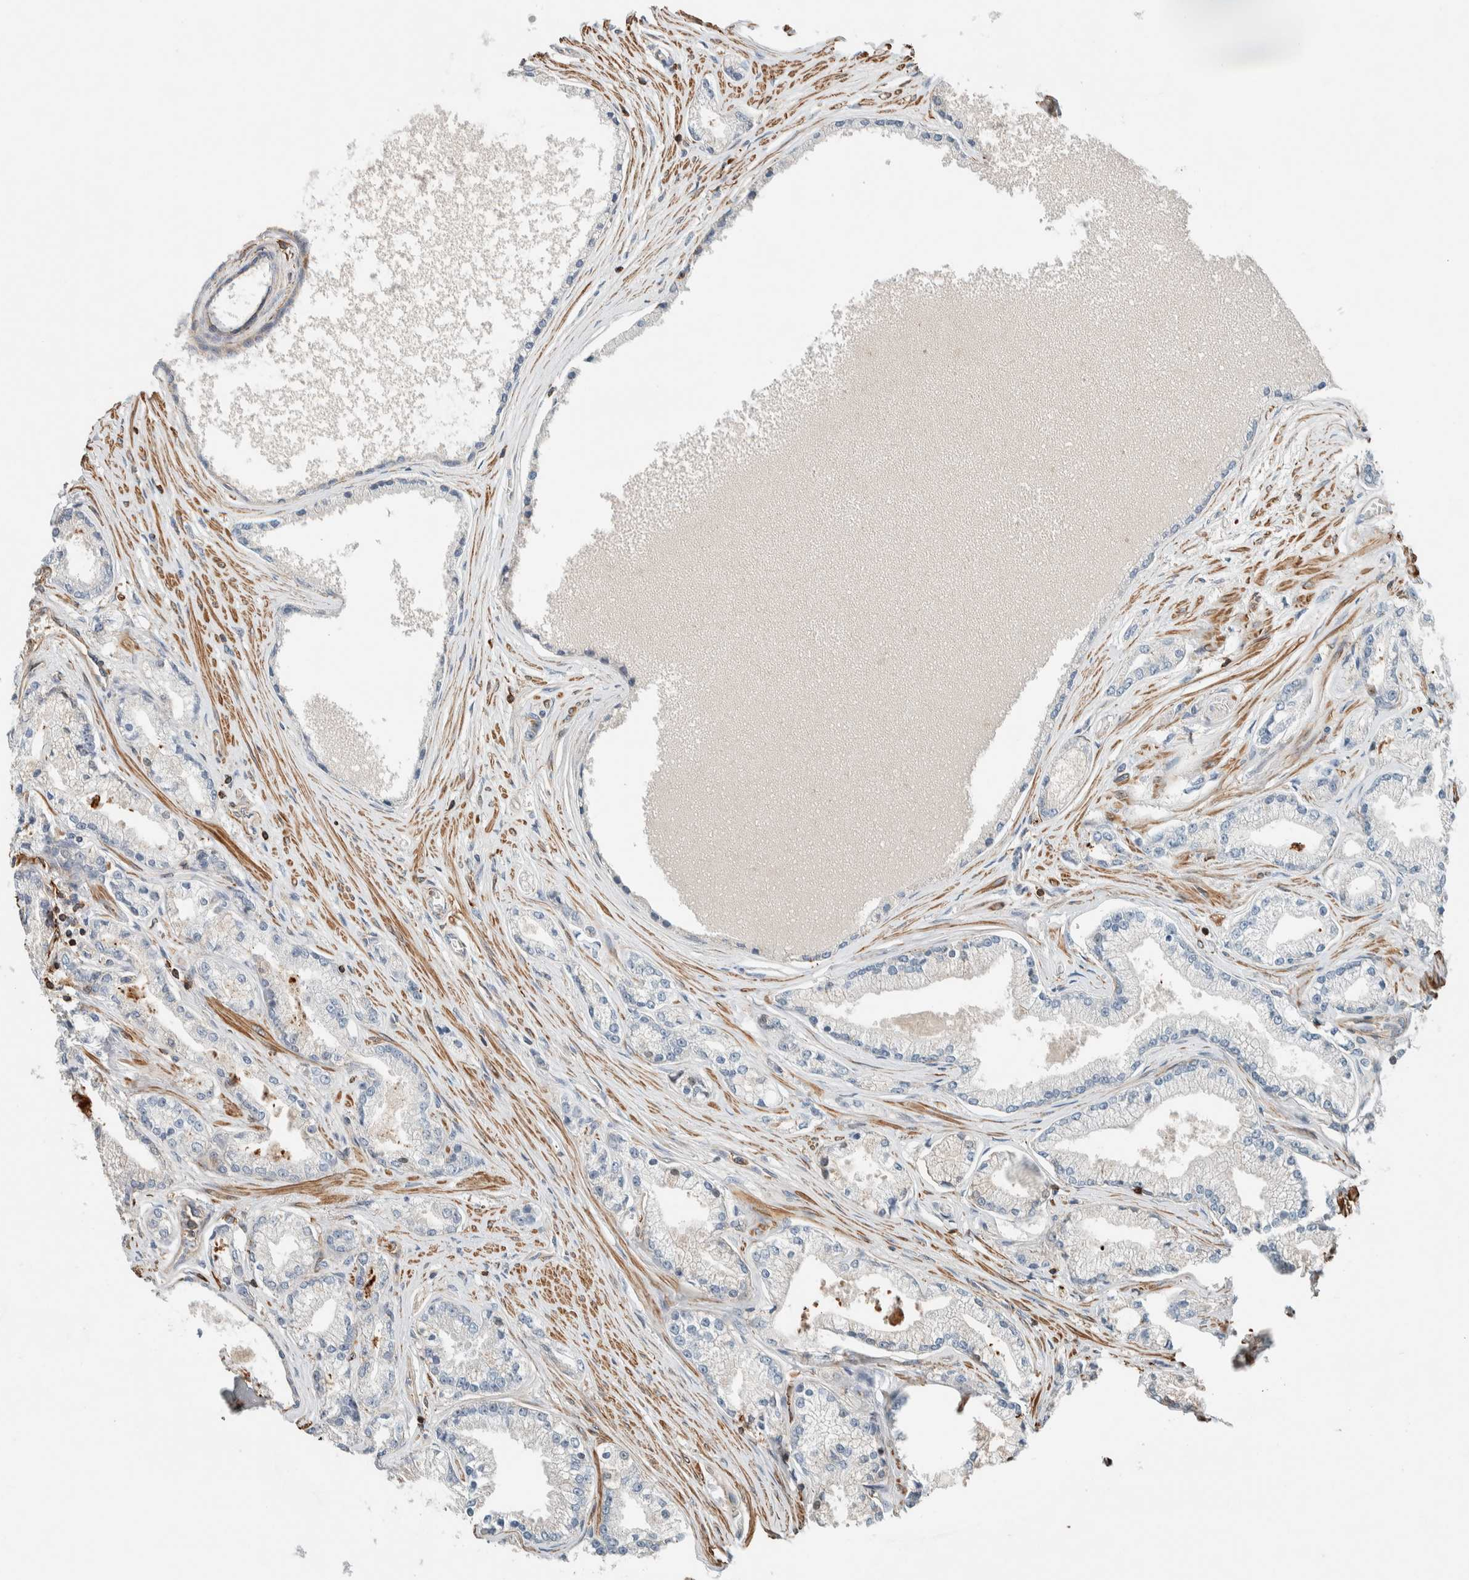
{"staining": {"intensity": "negative", "quantity": "none", "location": "none"}, "tissue": "prostate cancer", "cell_type": "Tumor cells", "image_type": "cancer", "snomed": [{"axis": "morphology", "description": "Adenocarcinoma, High grade"}, {"axis": "topography", "description": "Prostate"}], "caption": "Tumor cells are negative for protein expression in human prostate cancer.", "gene": "CTBP2", "patient": {"sex": "male", "age": 71}}